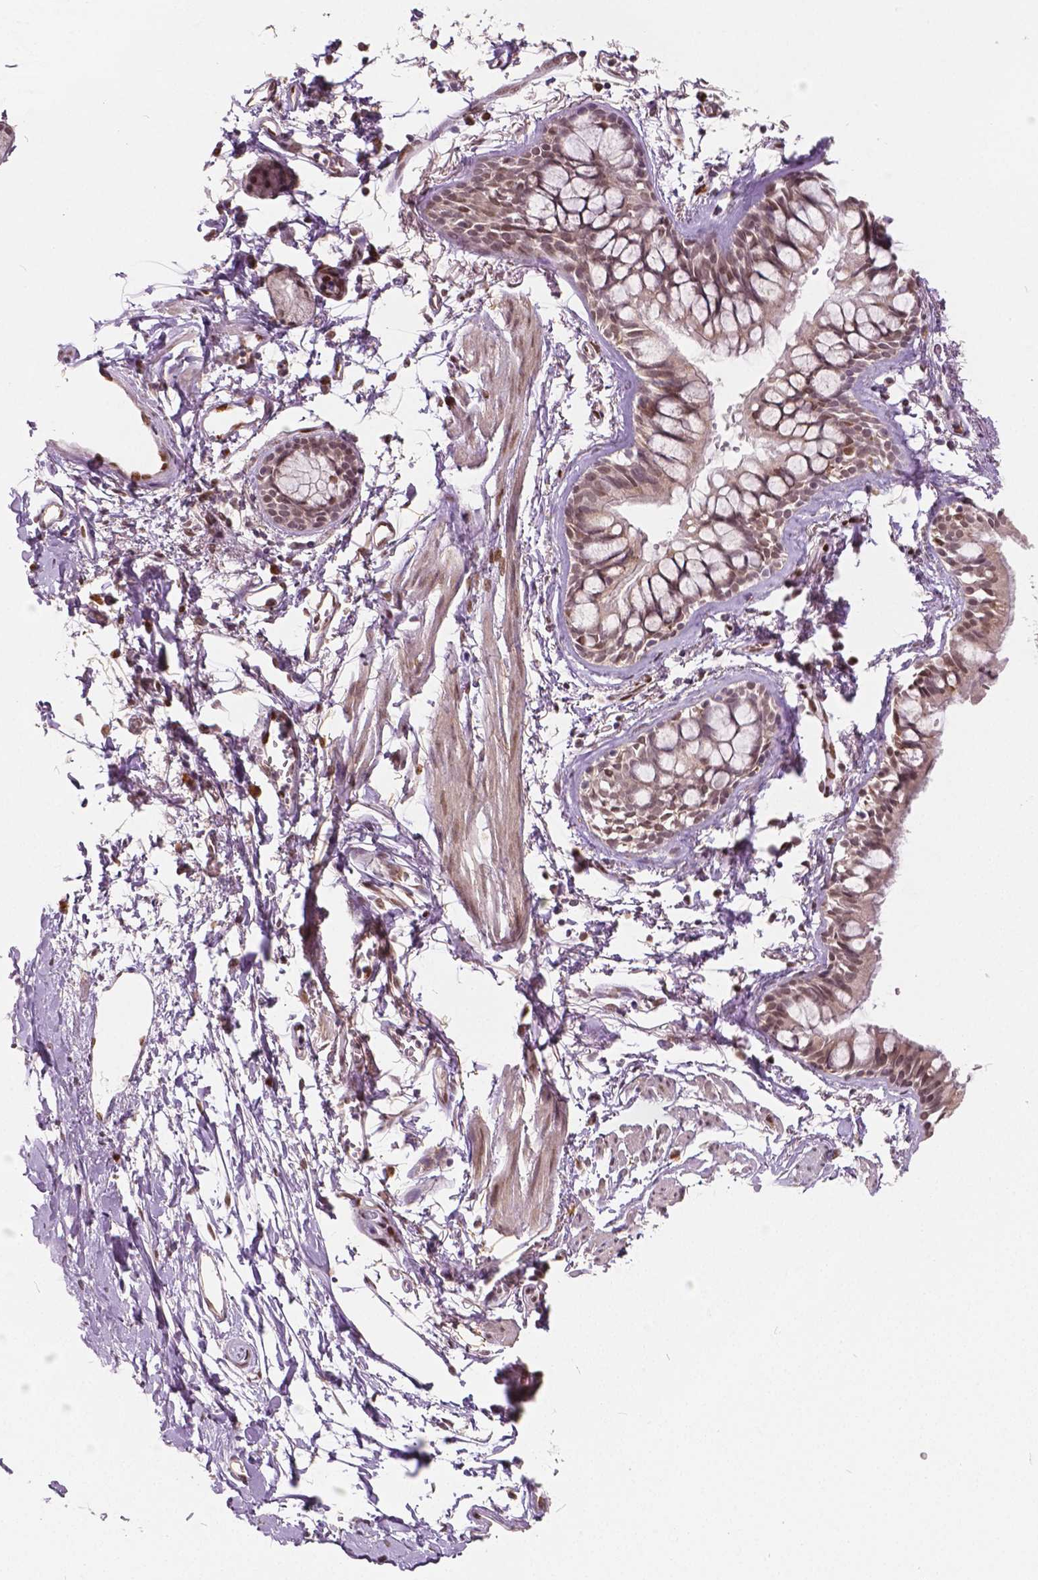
{"staining": {"intensity": "weak", "quantity": "25%-75%", "location": "nuclear"}, "tissue": "bronchus", "cell_type": "Respiratory epithelial cells", "image_type": "normal", "snomed": [{"axis": "morphology", "description": "Normal tissue, NOS"}, {"axis": "topography", "description": "Cartilage tissue"}, {"axis": "topography", "description": "Bronchus"}], "caption": "Weak nuclear protein positivity is identified in about 25%-75% of respiratory epithelial cells in bronchus. Using DAB (brown) and hematoxylin (blue) stains, captured at high magnification using brightfield microscopy.", "gene": "HMBOX1", "patient": {"sex": "female", "age": 59}}